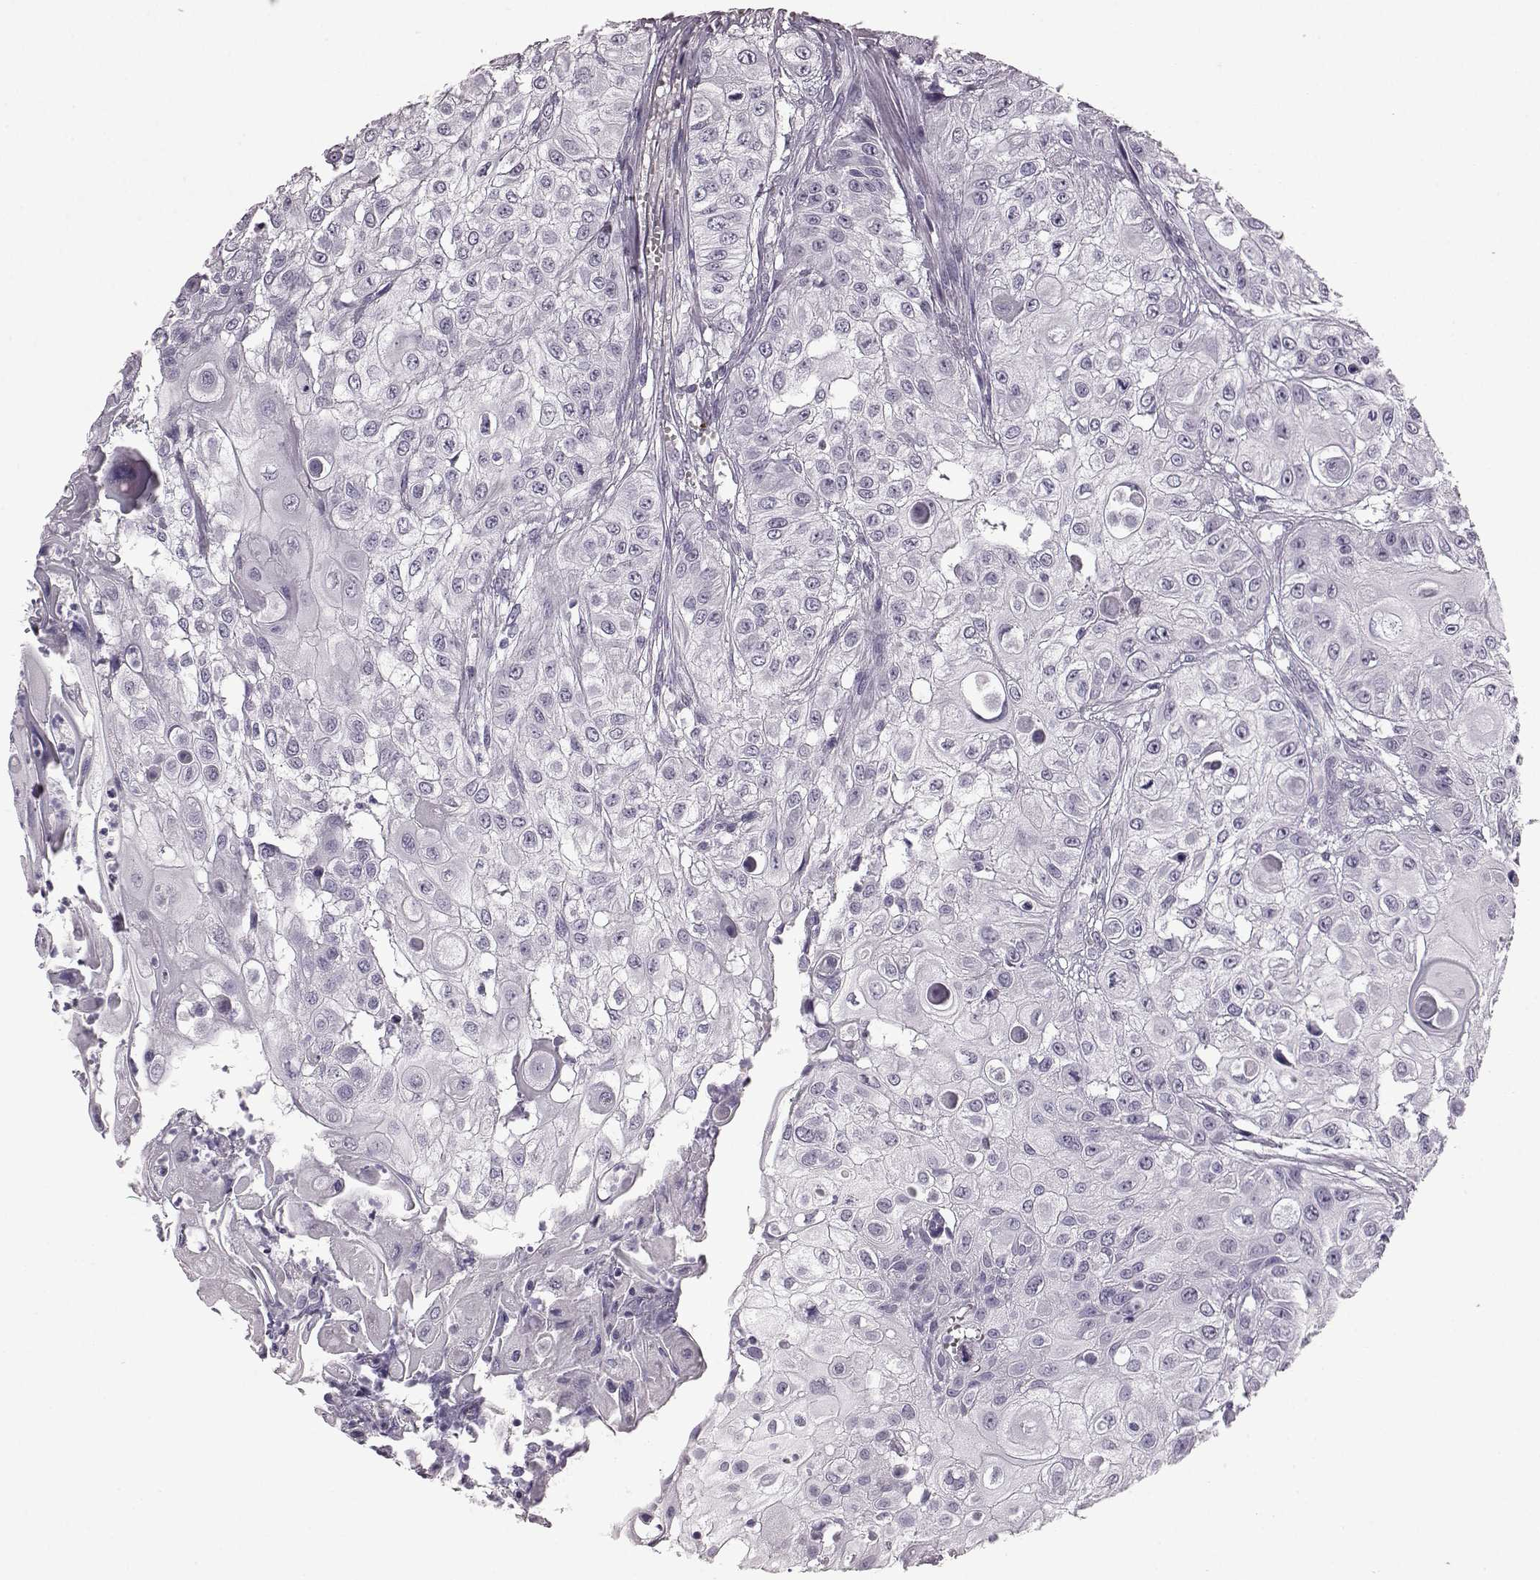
{"staining": {"intensity": "negative", "quantity": "none", "location": "none"}, "tissue": "urothelial cancer", "cell_type": "Tumor cells", "image_type": "cancer", "snomed": [{"axis": "morphology", "description": "Urothelial carcinoma, High grade"}, {"axis": "topography", "description": "Urinary bladder"}], "caption": "The IHC histopathology image has no significant expression in tumor cells of urothelial cancer tissue.", "gene": "AIPL1", "patient": {"sex": "female", "age": 79}}